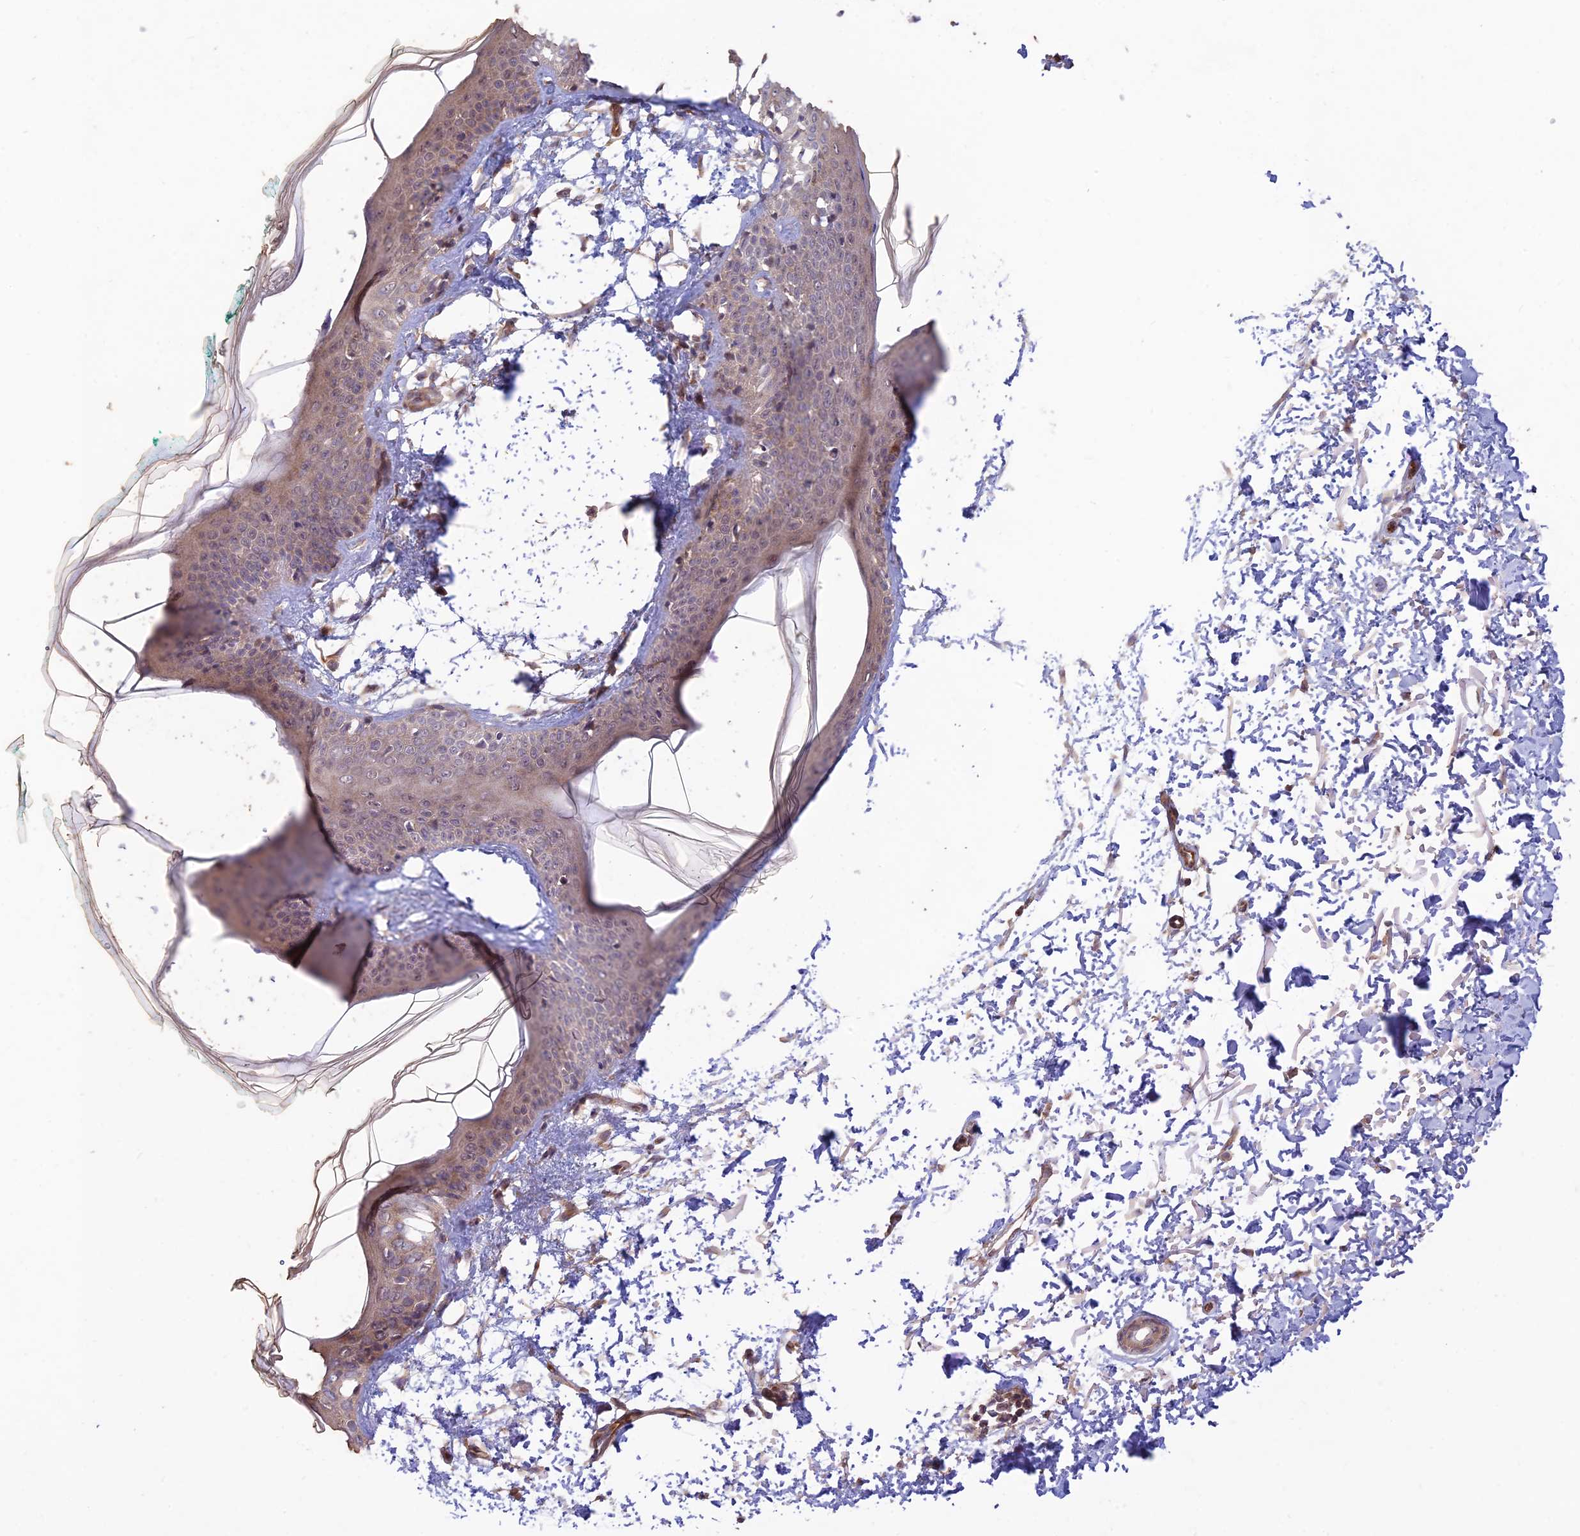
{"staining": {"intensity": "weak", "quantity": ">75%", "location": "cytoplasmic/membranous"}, "tissue": "skin", "cell_type": "Fibroblasts", "image_type": "normal", "snomed": [{"axis": "morphology", "description": "Normal tissue, NOS"}, {"axis": "topography", "description": "Skin"}], "caption": "IHC histopathology image of normal human skin stained for a protein (brown), which demonstrates low levels of weak cytoplasmic/membranous staining in approximately >75% of fibroblasts.", "gene": "PAGR1", "patient": {"sex": "male", "age": 66}}